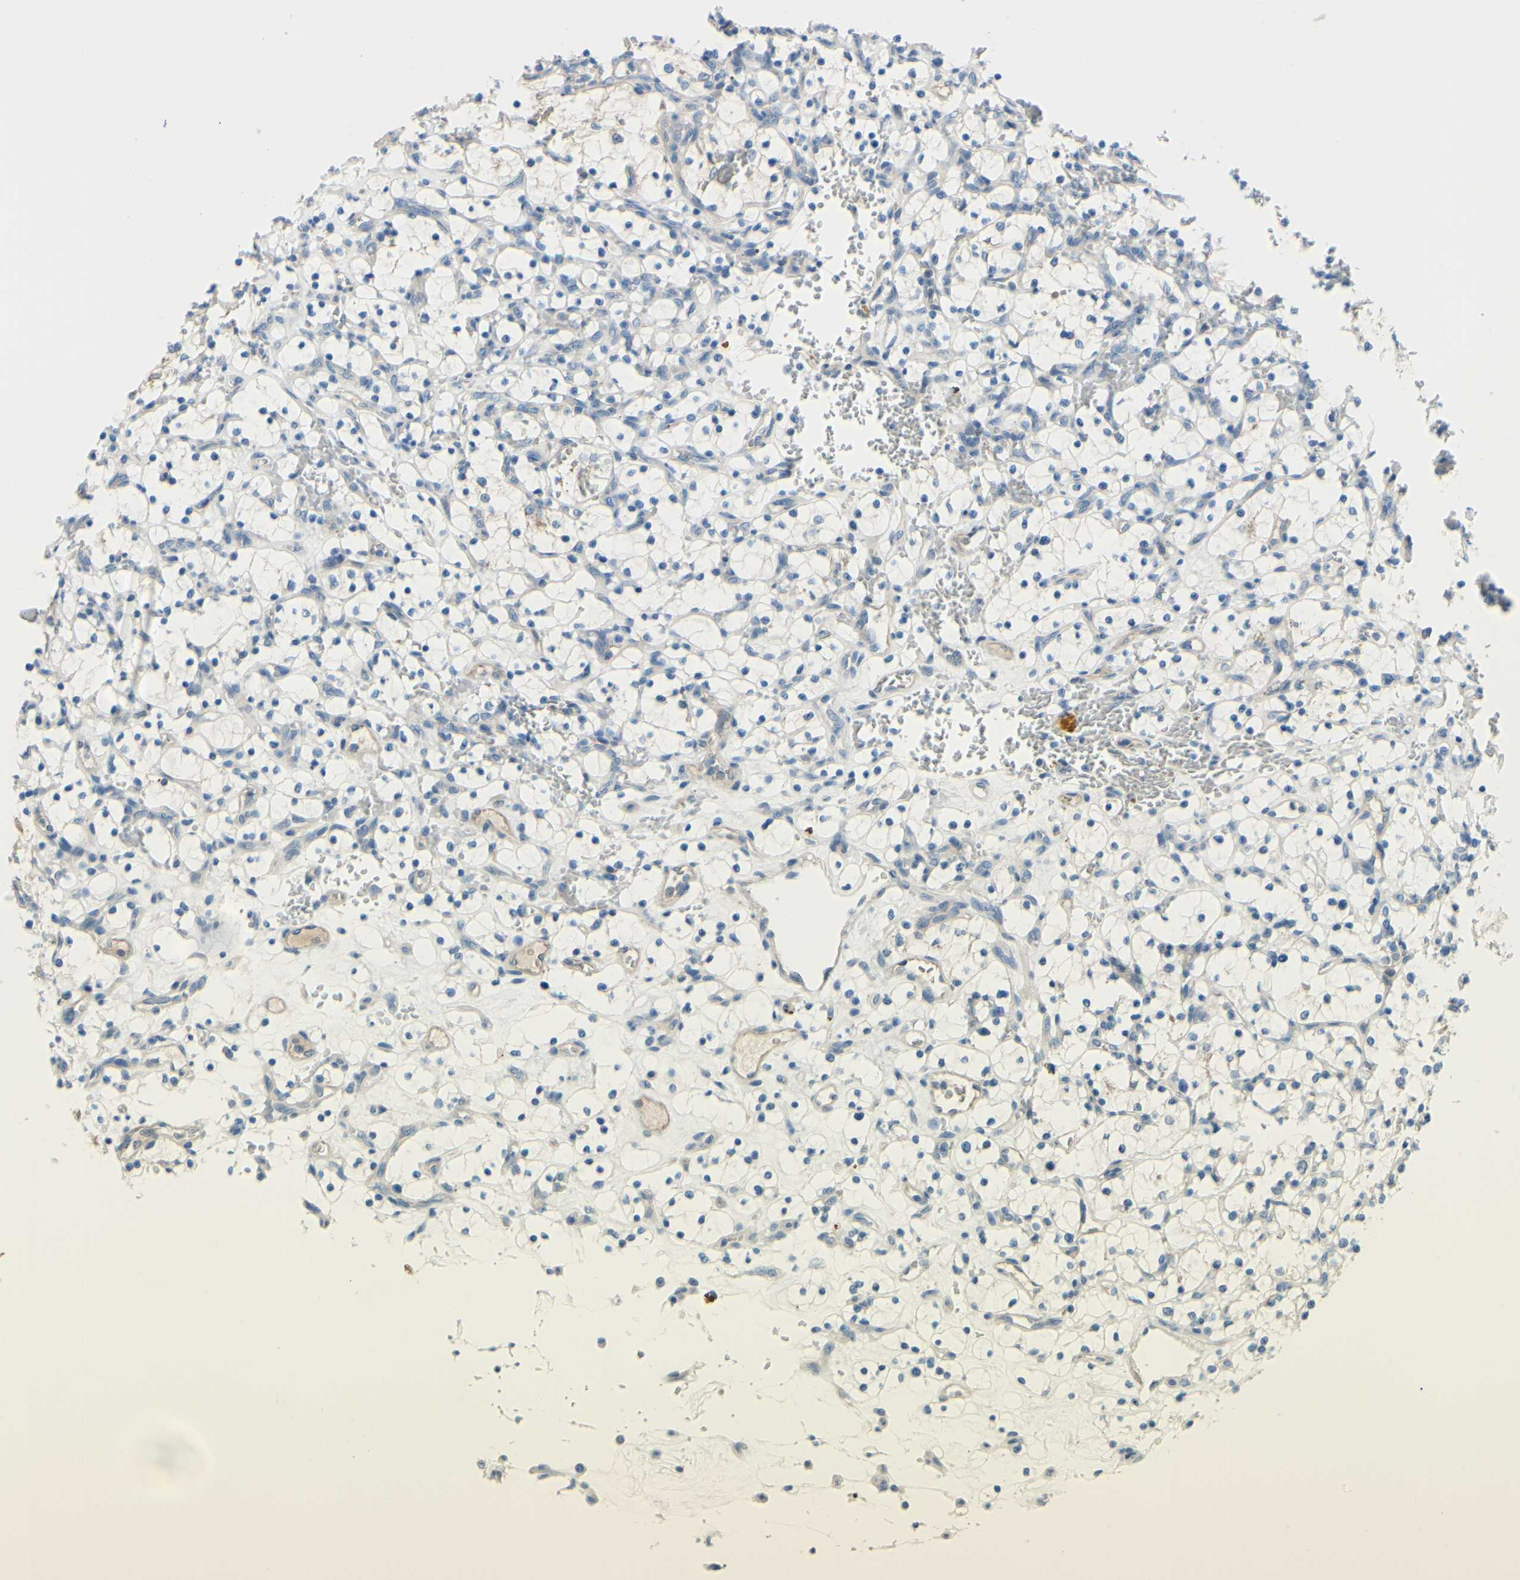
{"staining": {"intensity": "negative", "quantity": "none", "location": "none"}, "tissue": "renal cancer", "cell_type": "Tumor cells", "image_type": "cancer", "snomed": [{"axis": "morphology", "description": "Adenocarcinoma, NOS"}, {"axis": "topography", "description": "Kidney"}], "caption": "Renal adenocarcinoma was stained to show a protein in brown. There is no significant staining in tumor cells.", "gene": "ARHGAP1", "patient": {"sex": "female", "age": 69}}